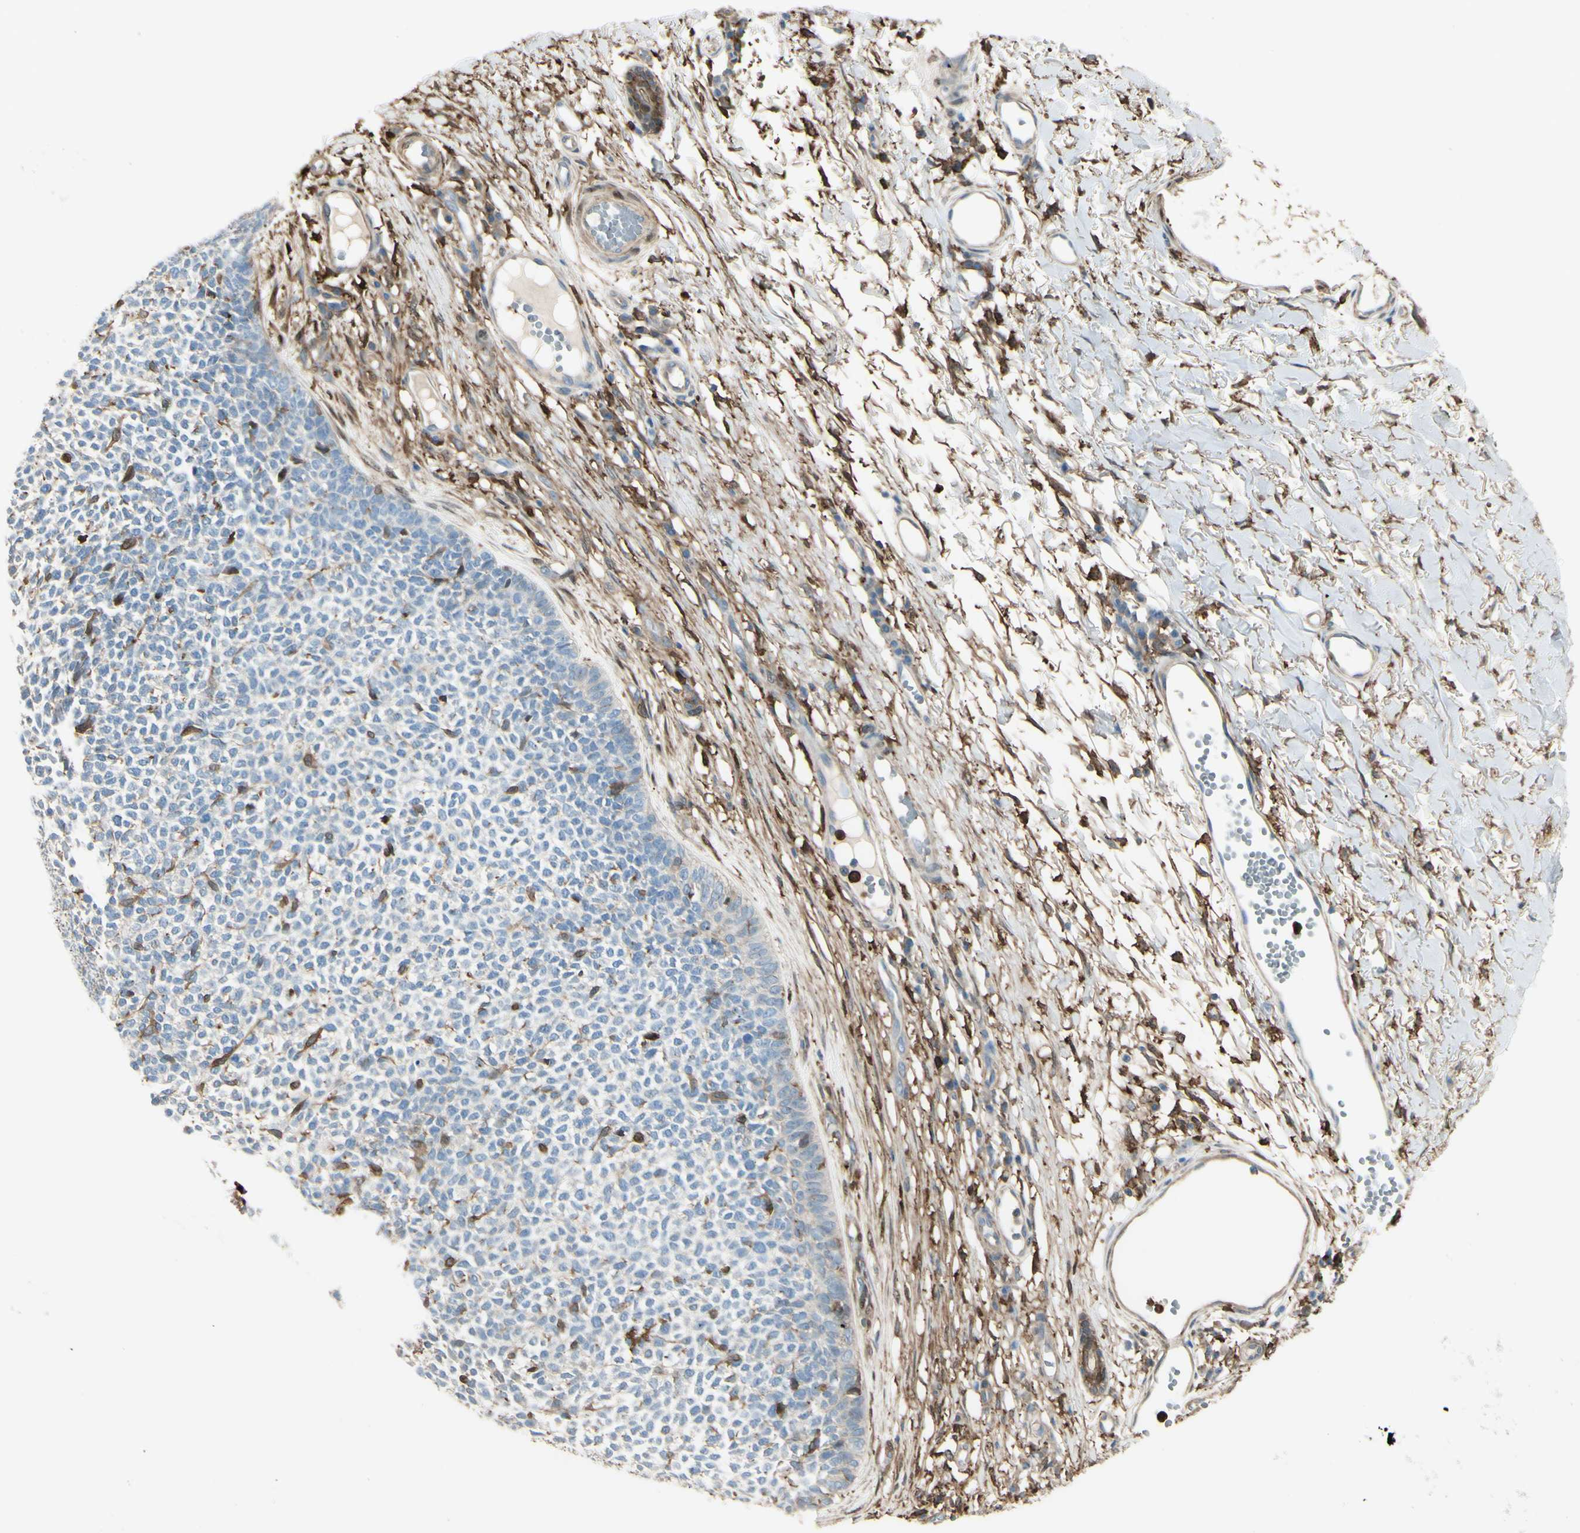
{"staining": {"intensity": "negative", "quantity": "none", "location": "none"}, "tissue": "skin cancer", "cell_type": "Tumor cells", "image_type": "cancer", "snomed": [{"axis": "morphology", "description": "Basal cell carcinoma"}, {"axis": "topography", "description": "Skin"}], "caption": "High power microscopy photomicrograph of an IHC photomicrograph of skin basal cell carcinoma, revealing no significant staining in tumor cells.", "gene": "GSN", "patient": {"sex": "female", "age": 84}}